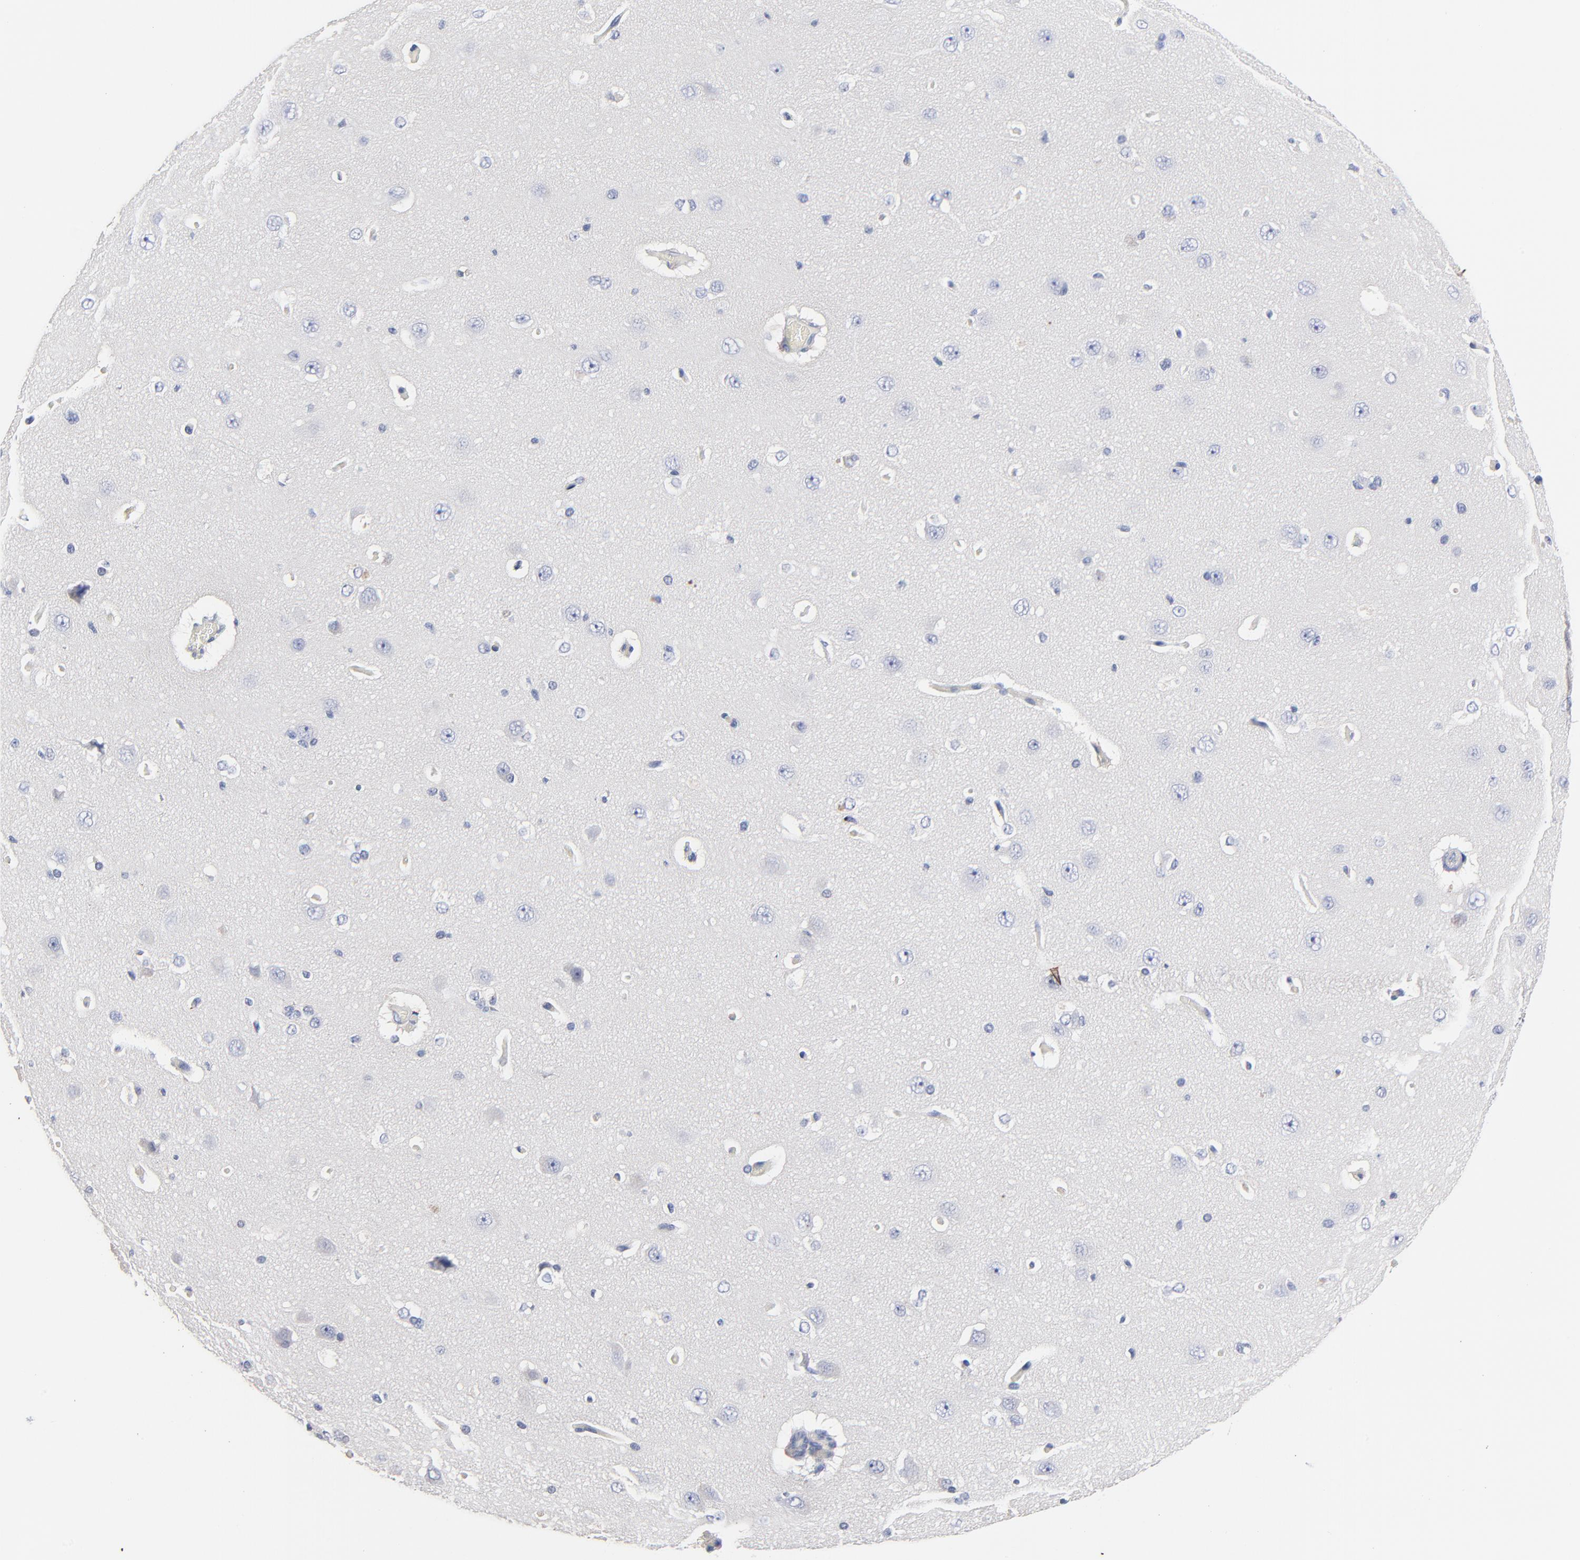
{"staining": {"intensity": "negative", "quantity": "none", "location": "none"}, "tissue": "cerebral cortex", "cell_type": "Endothelial cells", "image_type": "normal", "snomed": [{"axis": "morphology", "description": "Normal tissue, NOS"}, {"axis": "topography", "description": "Cerebral cortex"}], "caption": "IHC image of benign human cerebral cortex stained for a protein (brown), which reveals no staining in endothelial cells.", "gene": "AADAC", "patient": {"sex": "female", "age": 45}}